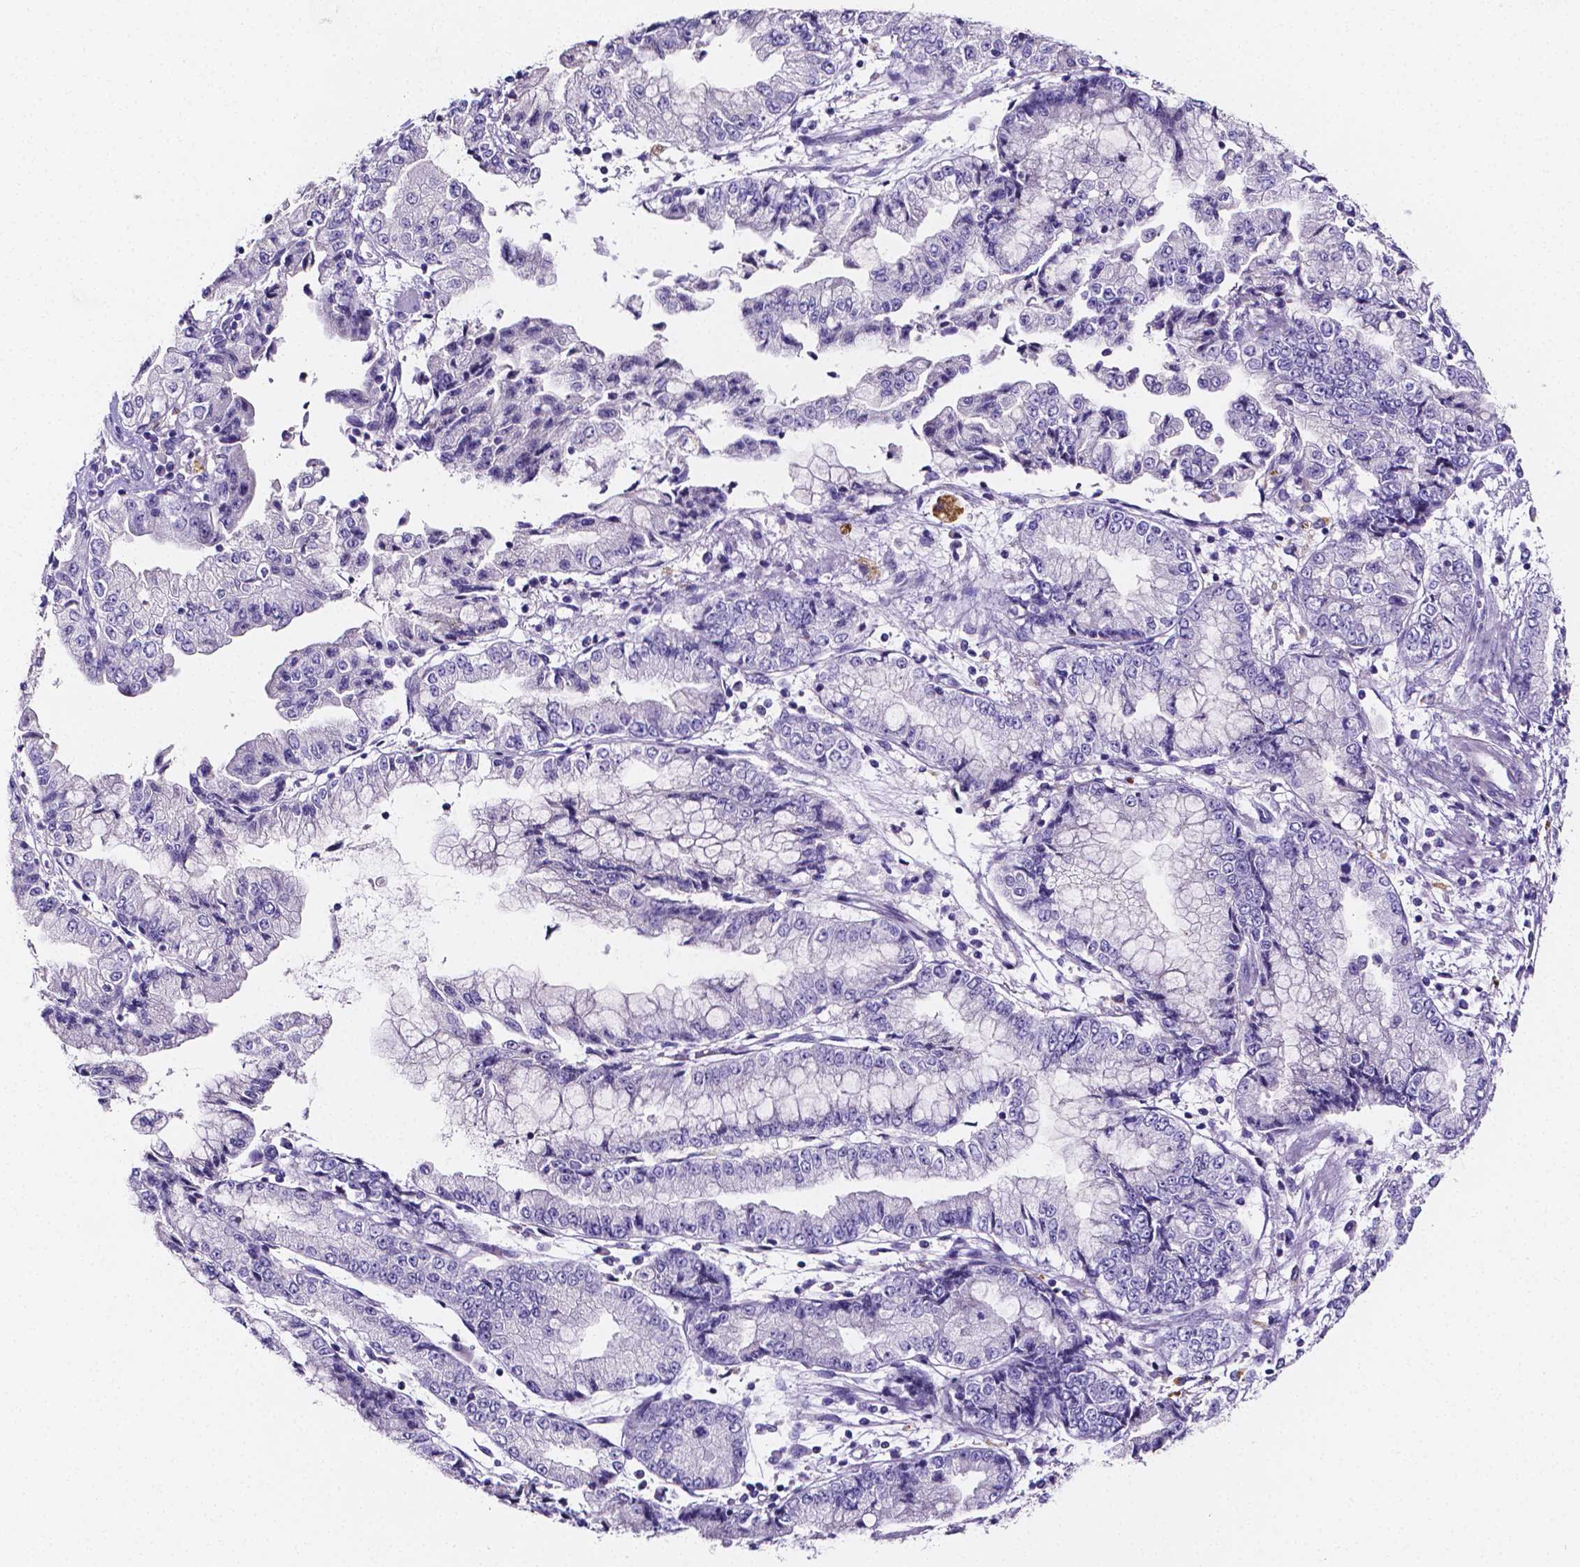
{"staining": {"intensity": "negative", "quantity": "none", "location": "none"}, "tissue": "stomach cancer", "cell_type": "Tumor cells", "image_type": "cancer", "snomed": [{"axis": "morphology", "description": "Adenocarcinoma, NOS"}, {"axis": "topography", "description": "Stomach, upper"}], "caption": "The image shows no significant staining in tumor cells of stomach cancer (adenocarcinoma).", "gene": "NRGN", "patient": {"sex": "female", "age": 74}}